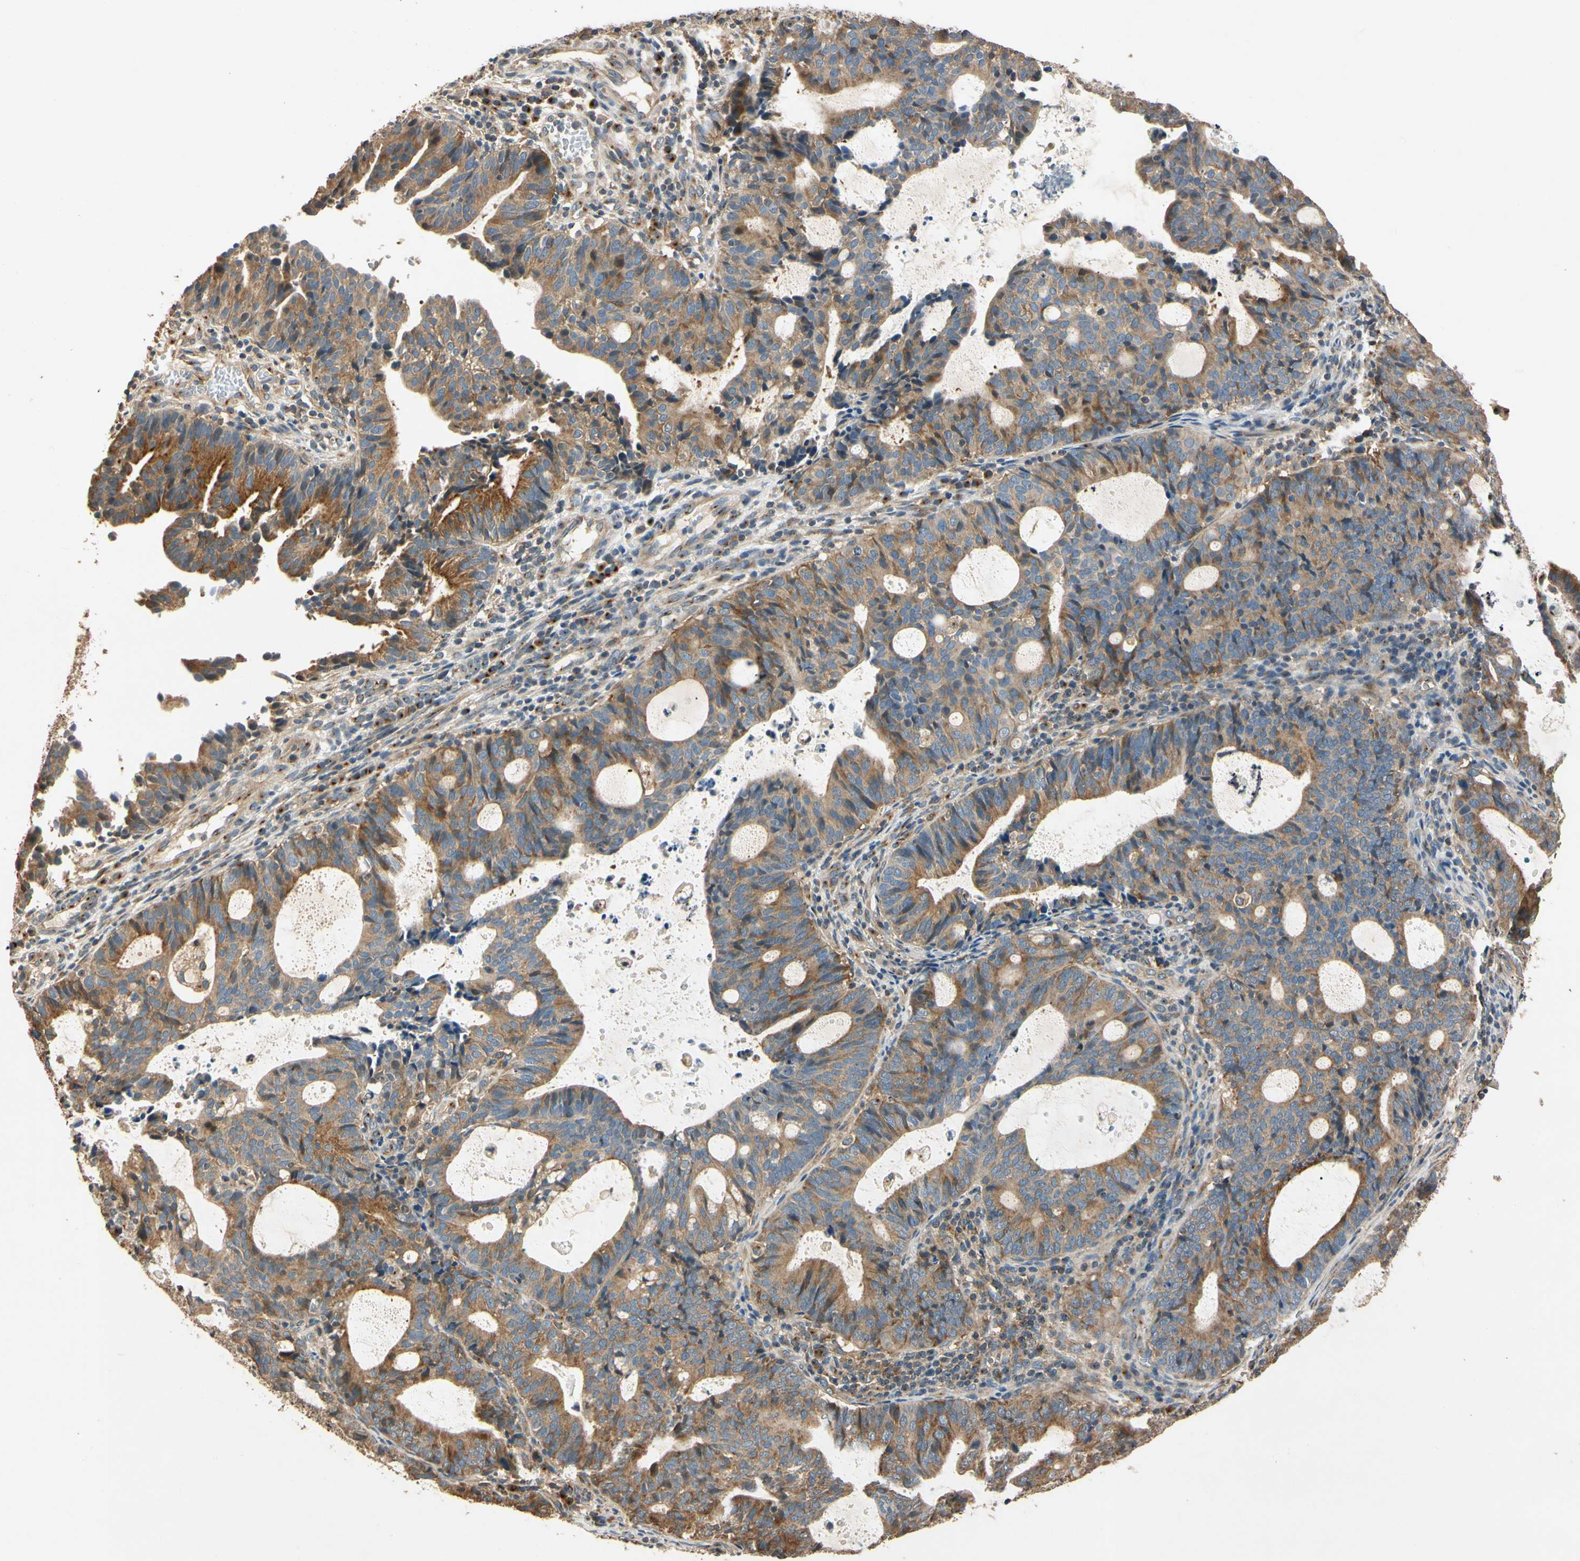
{"staining": {"intensity": "moderate", "quantity": ">75%", "location": "cytoplasmic/membranous"}, "tissue": "endometrial cancer", "cell_type": "Tumor cells", "image_type": "cancer", "snomed": [{"axis": "morphology", "description": "Adenocarcinoma, NOS"}, {"axis": "topography", "description": "Uterus"}], "caption": "A brown stain shows moderate cytoplasmic/membranous positivity of a protein in human endometrial cancer (adenocarcinoma) tumor cells.", "gene": "AKAP9", "patient": {"sex": "female", "age": 83}}